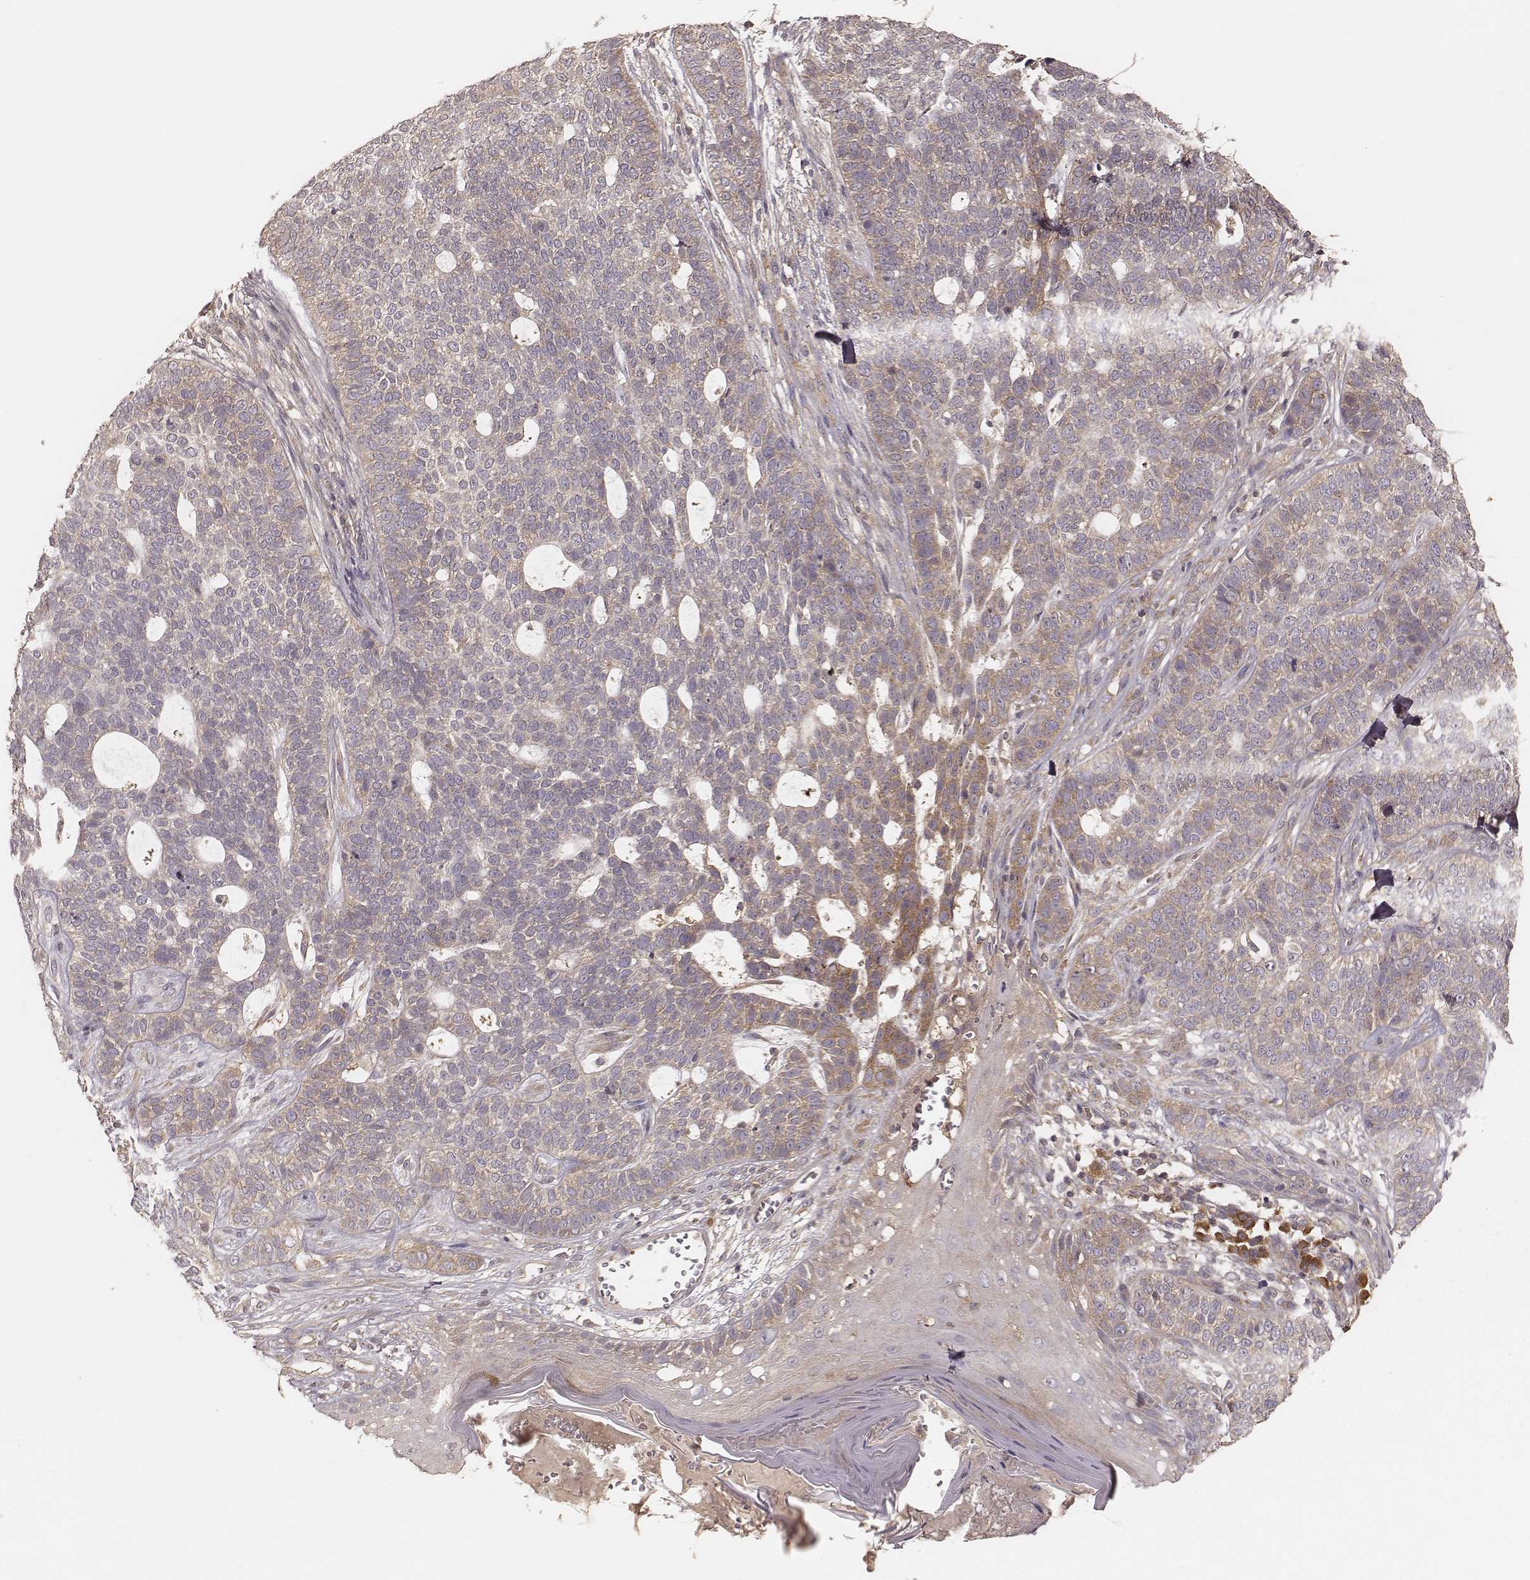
{"staining": {"intensity": "weak", "quantity": "25%-75%", "location": "cytoplasmic/membranous"}, "tissue": "skin cancer", "cell_type": "Tumor cells", "image_type": "cancer", "snomed": [{"axis": "morphology", "description": "Basal cell carcinoma"}, {"axis": "topography", "description": "Skin"}], "caption": "Immunohistochemistry (IHC) (DAB) staining of basal cell carcinoma (skin) displays weak cytoplasmic/membranous protein staining in about 25%-75% of tumor cells.", "gene": "CARS1", "patient": {"sex": "female", "age": 69}}